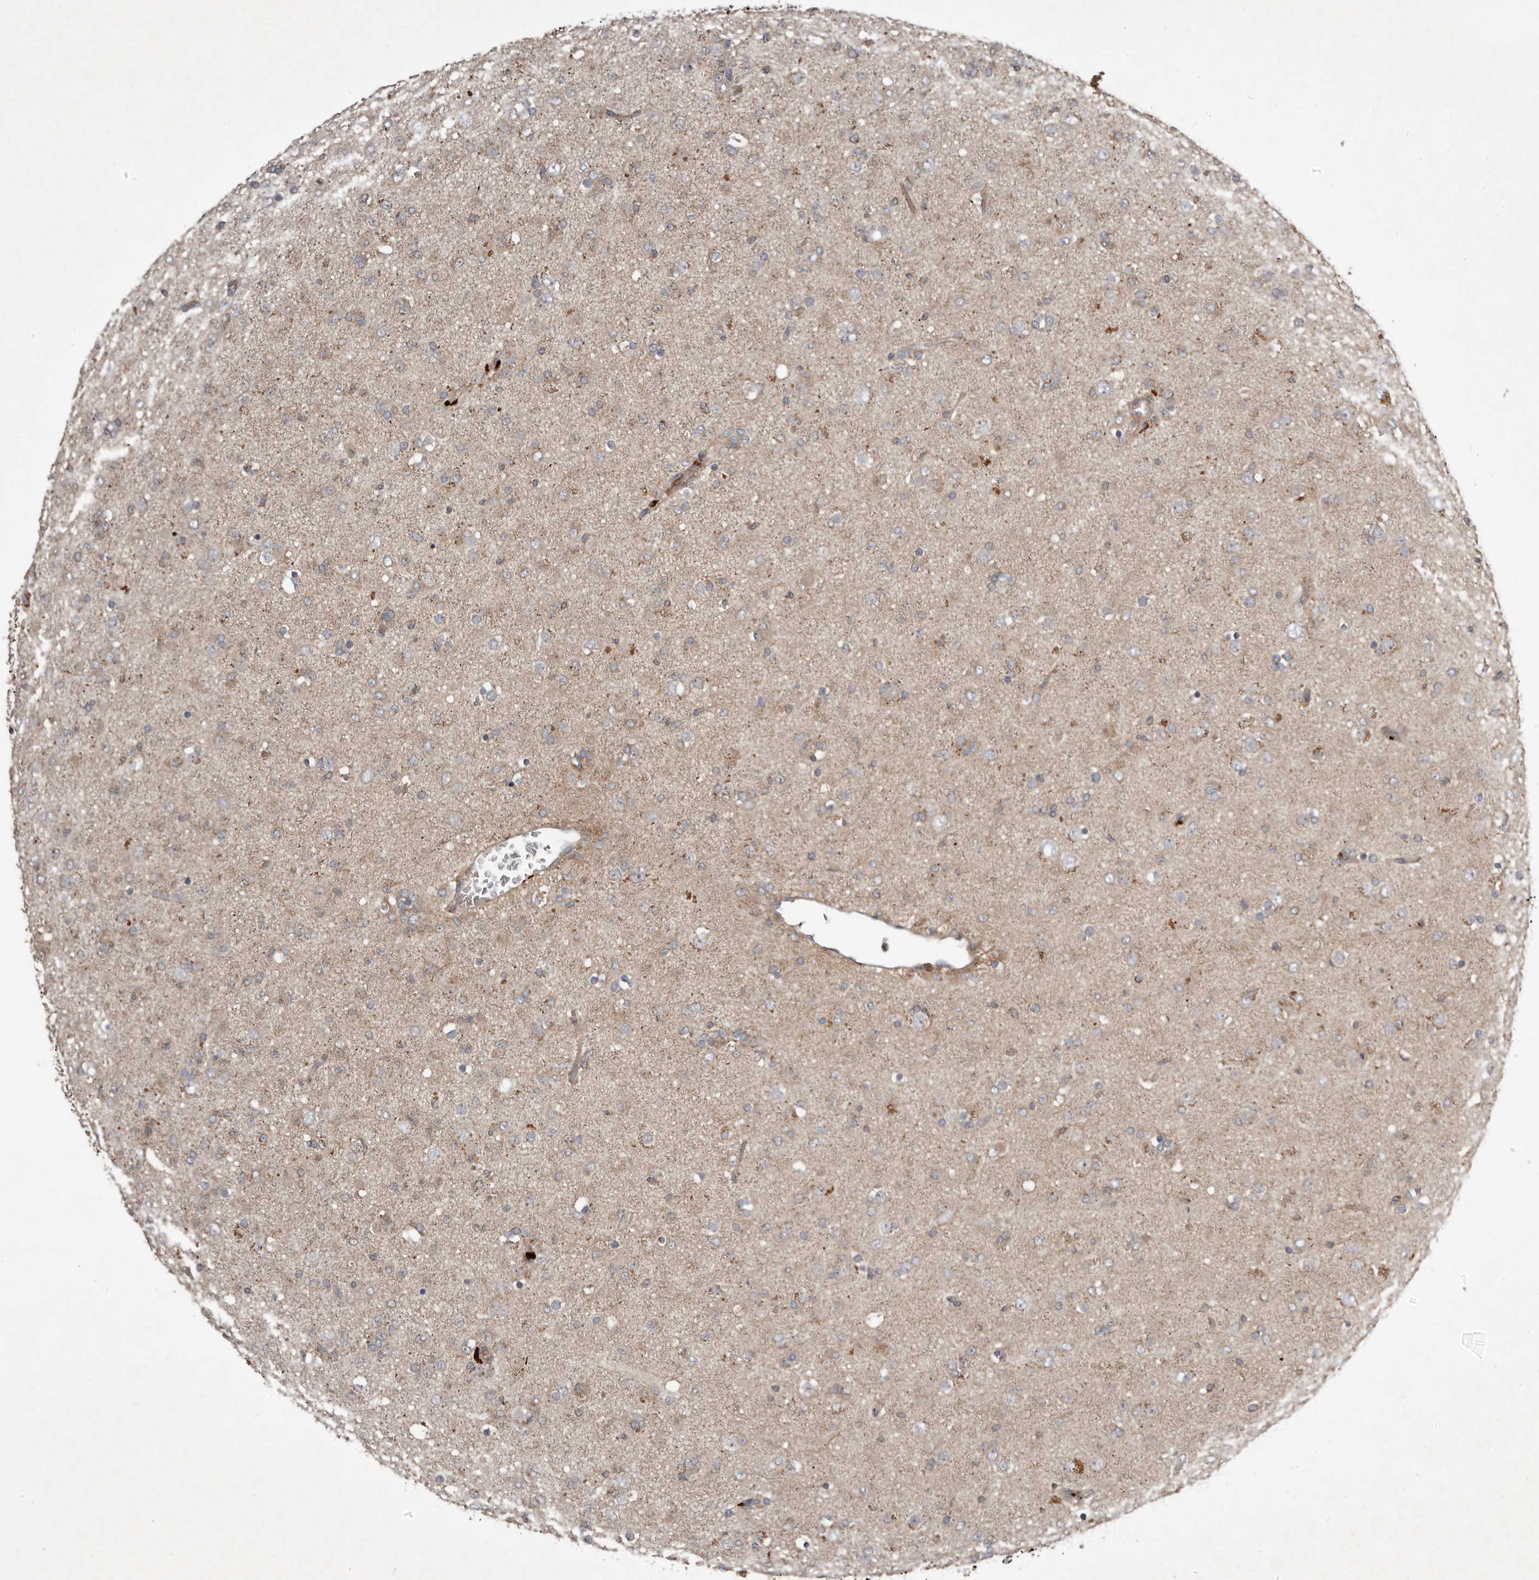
{"staining": {"intensity": "weak", "quantity": "<25%", "location": "cytoplasmic/membranous"}, "tissue": "glioma", "cell_type": "Tumor cells", "image_type": "cancer", "snomed": [{"axis": "morphology", "description": "Glioma, malignant, Low grade"}, {"axis": "topography", "description": "Brain"}], "caption": "IHC histopathology image of neoplastic tissue: low-grade glioma (malignant) stained with DAB exhibits no significant protein staining in tumor cells.", "gene": "FBXO31", "patient": {"sex": "male", "age": 65}}